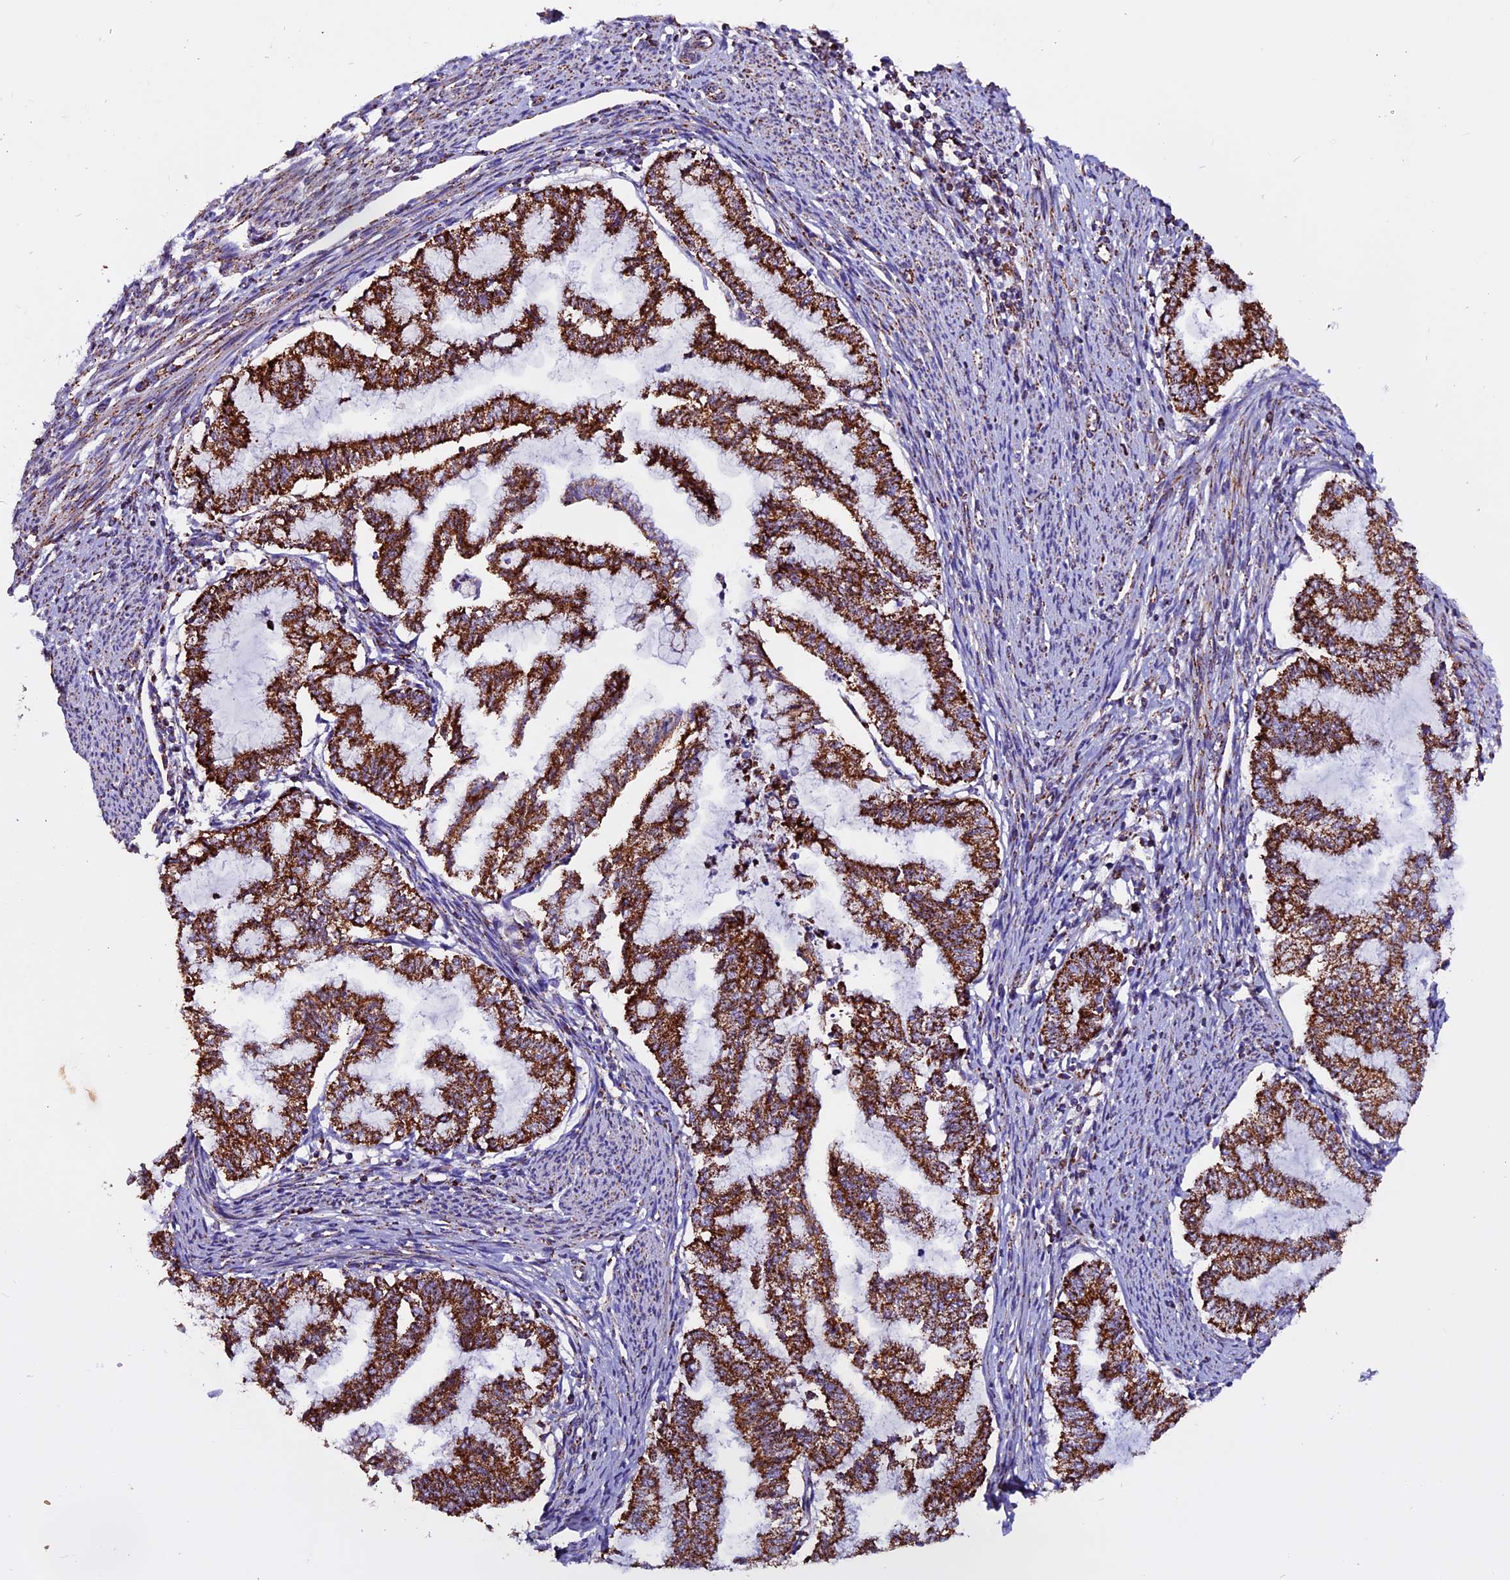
{"staining": {"intensity": "strong", "quantity": ">75%", "location": "cytoplasmic/membranous"}, "tissue": "endometrial cancer", "cell_type": "Tumor cells", "image_type": "cancer", "snomed": [{"axis": "morphology", "description": "Adenocarcinoma, NOS"}, {"axis": "topography", "description": "Endometrium"}], "caption": "The image shows a brown stain indicating the presence of a protein in the cytoplasmic/membranous of tumor cells in endometrial adenocarcinoma.", "gene": "CX3CL1", "patient": {"sex": "female", "age": 79}}